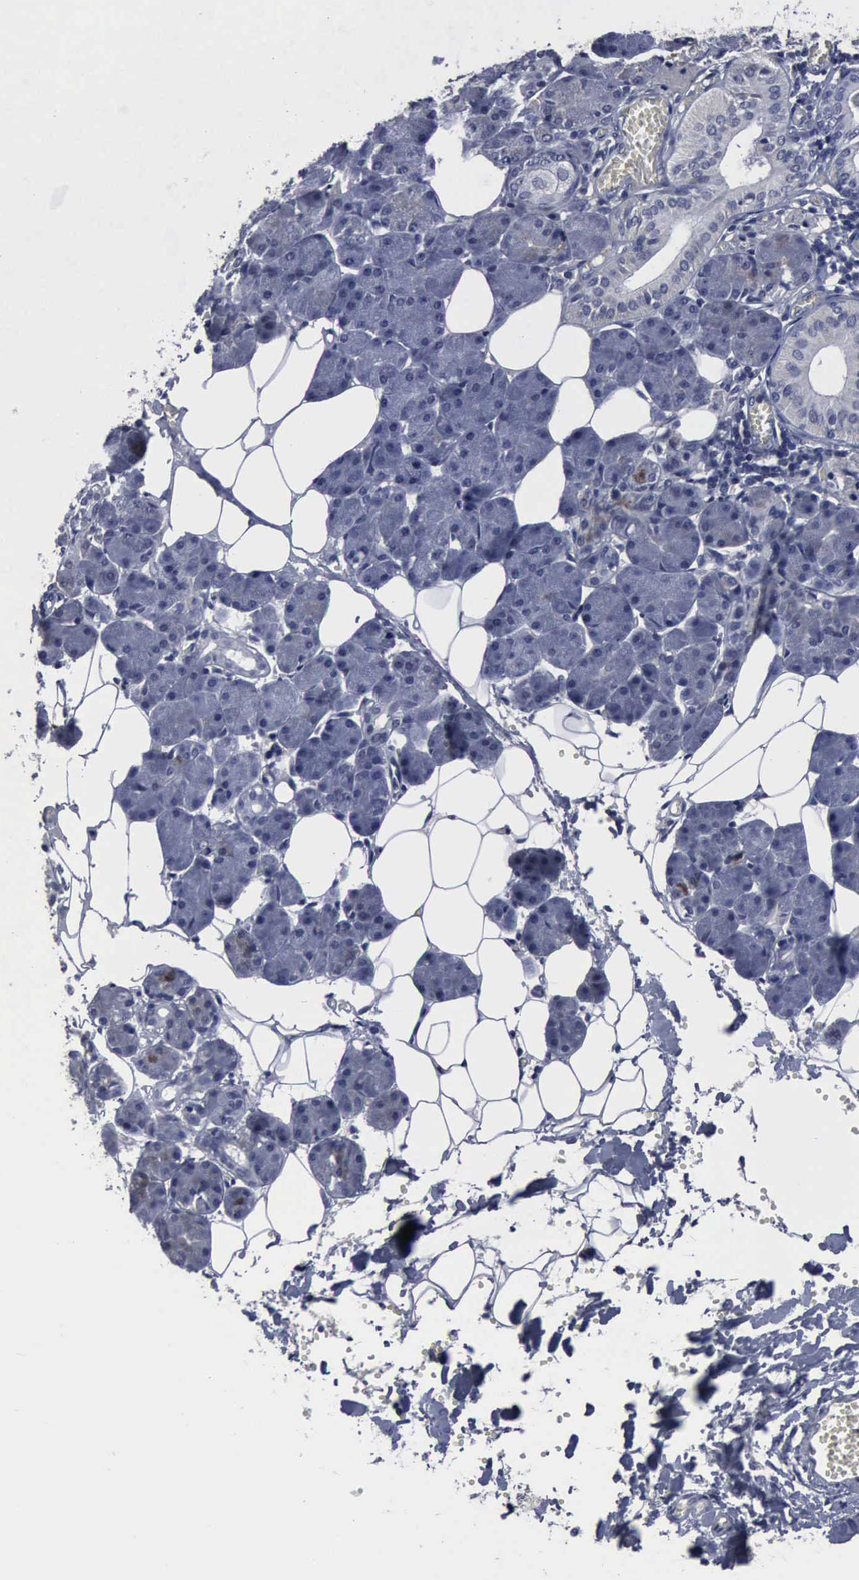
{"staining": {"intensity": "negative", "quantity": "none", "location": "none"}, "tissue": "salivary gland", "cell_type": "Glandular cells", "image_type": "normal", "snomed": [{"axis": "morphology", "description": "Normal tissue, NOS"}, {"axis": "morphology", "description": "Adenoma, NOS"}, {"axis": "topography", "description": "Salivary gland"}], "caption": "An immunohistochemistry image of normal salivary gland is shown. There is no staining in glandular cells of salivary gland. The staining is performed using DAB (3,3'-diaminobenzidine) brown chromogen with nuclei counter-stained in using hematoxylin.", "gene": "MYO18B", "patient": {"sex": "female", "age": 32}}